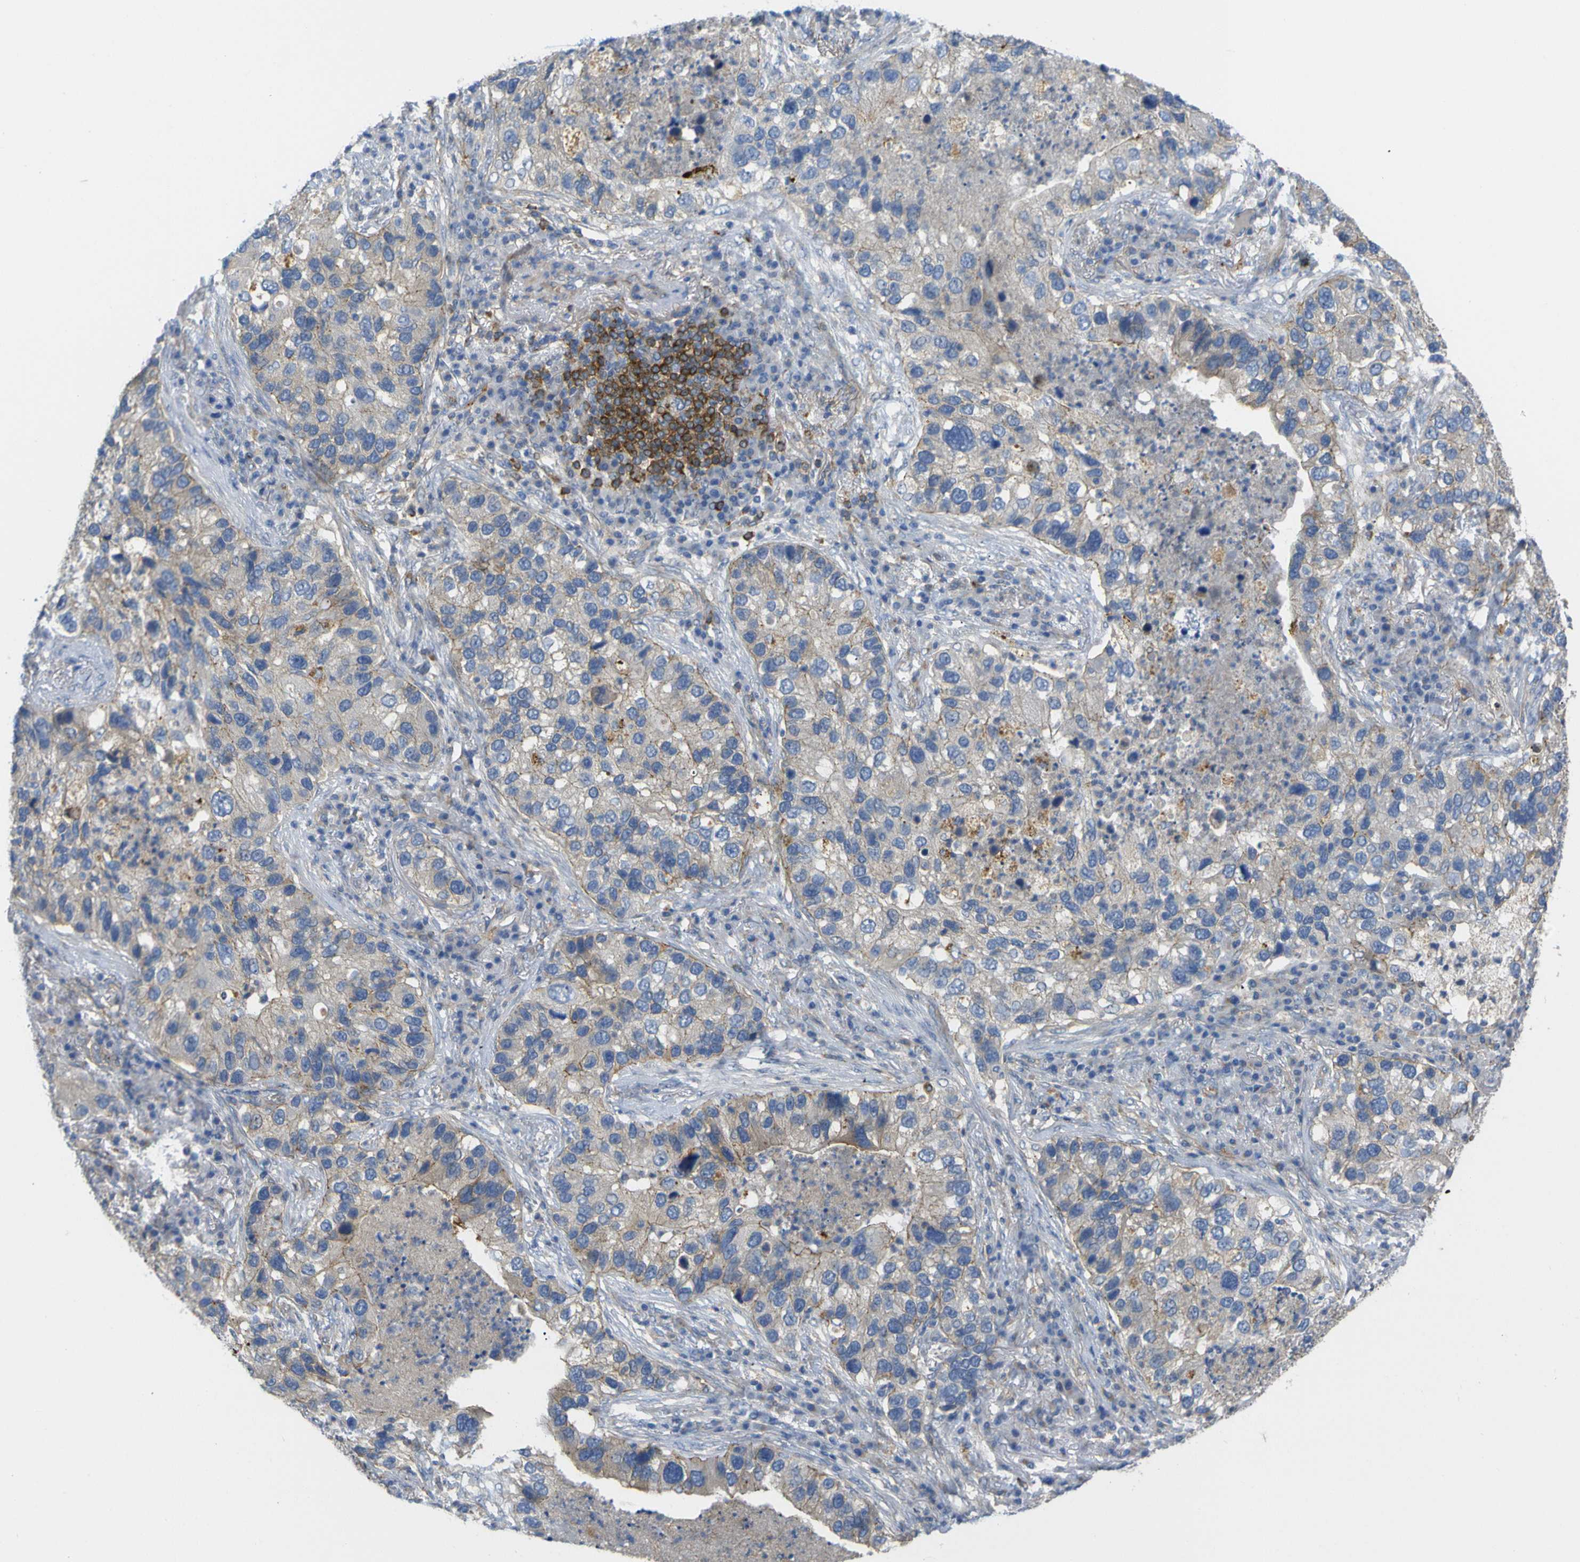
{"staining": {"intensity": "moderate", "quantity": "<25%", "location": "cytoplasmic/membranous"}, "tissue": "lung cancer", "cell_type": "Tumor cells", "image_type": "cancer", "snomed": [{"axis": "morphology", "description": "Normal tissue, NOS"}, {"axis": "morphology", "description": "Adenocarcinoma, NOS"}, {"axis": "topography", "description": "Bronchus"}, {"axis": "topography", "description": "Lung"}], "caption": "Immunohistochemical staining of lung cancer reveals moderate cytoplasmic/membranous protein positivity in about <25% of tumor cells. The staining was performed using DAB (3,3'-diaminobenzidine), with brown indicating positive protein expression. Nuclei are stained blue with hematoxylin.", "gene": "SYPL1", "patient": {"sex": "male", "age": 54}}